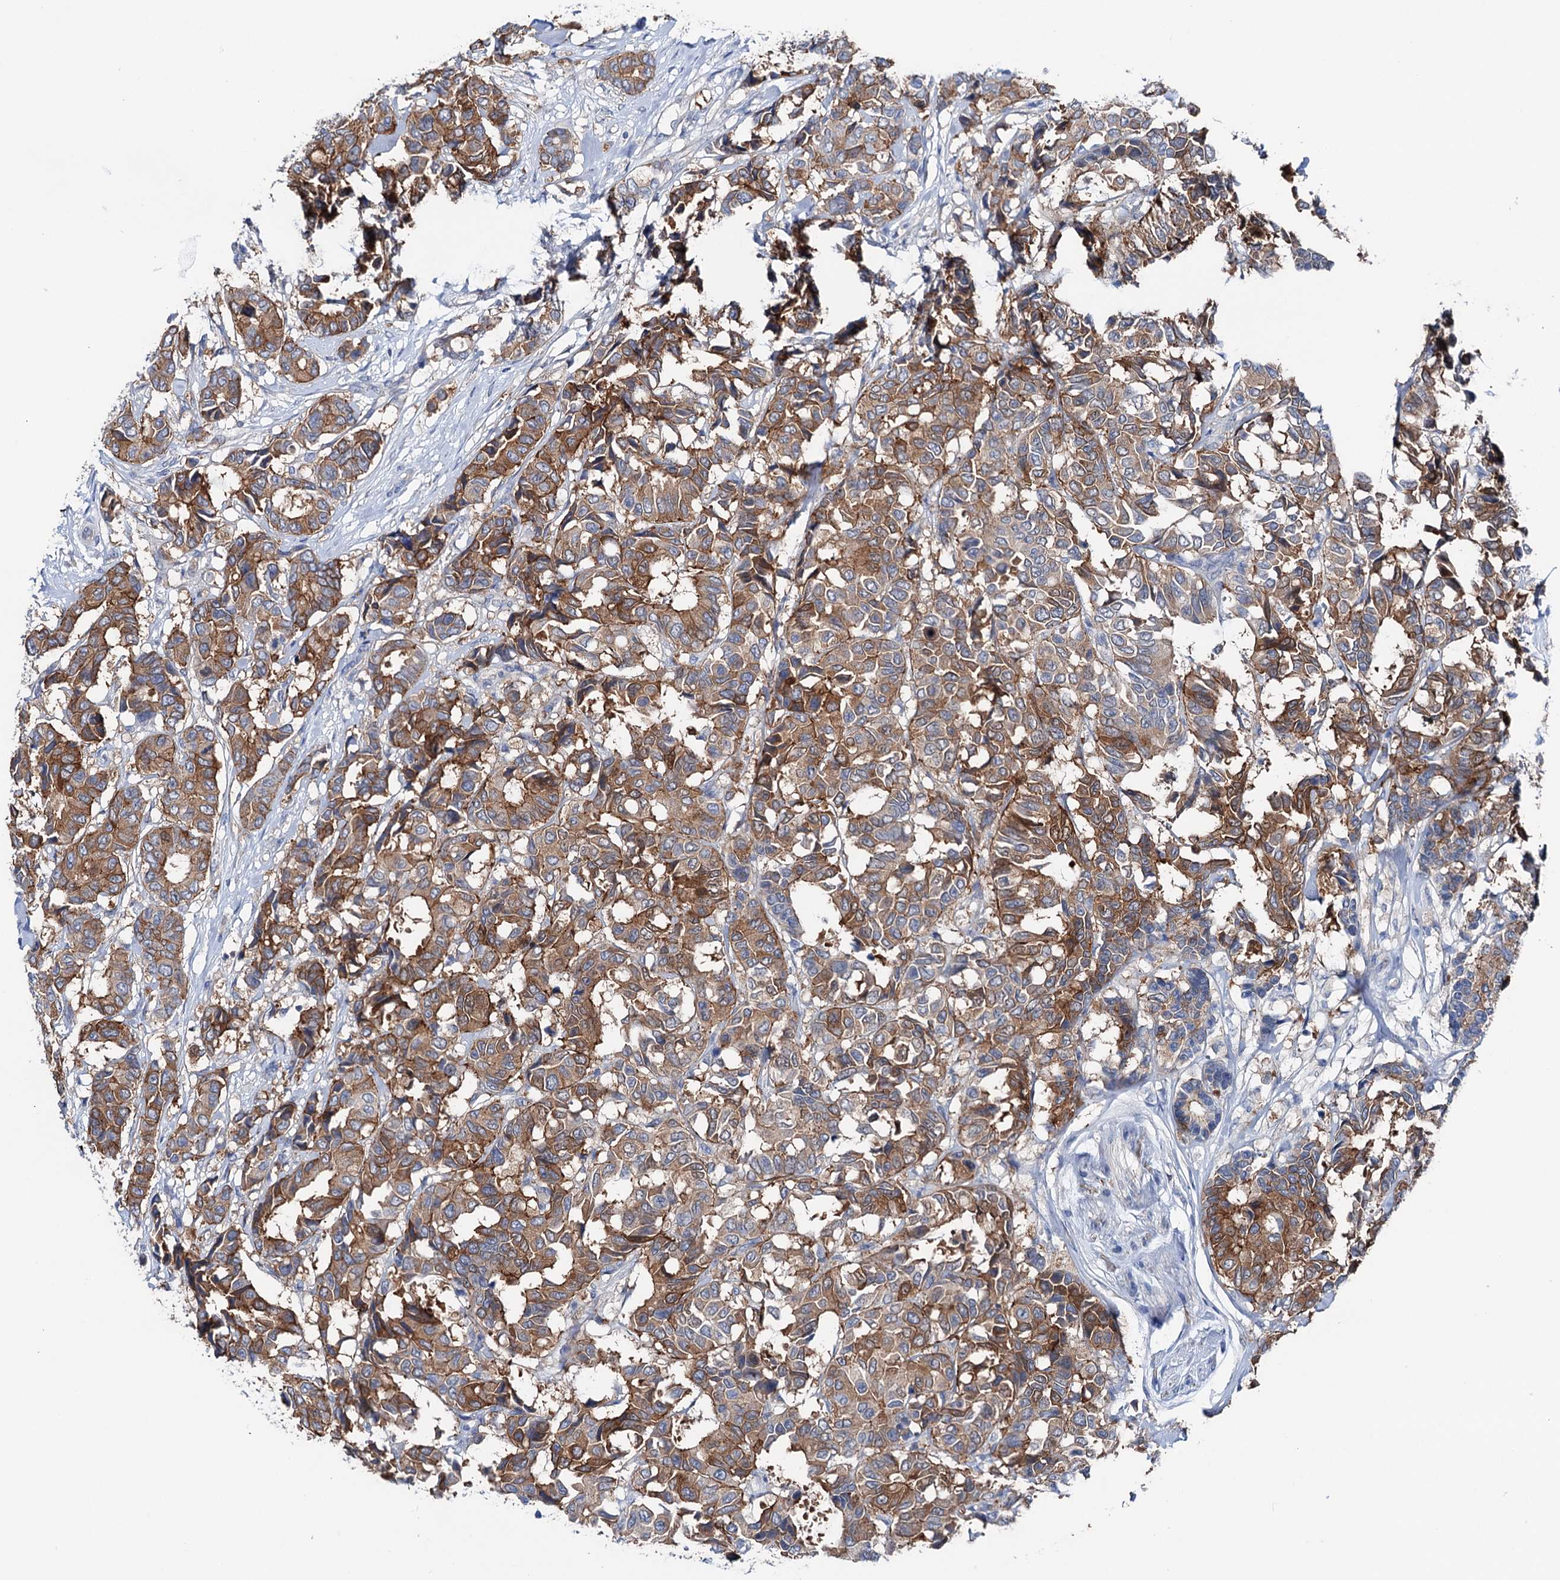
{"staining": {"intensity": "strong", "quantity": ">75%", "location": "cytoplasmic/membranous"}, "tissue": "breast cancer", "cell_type": "Tumor cells", "image_type": "cancer", "snomed": [{"axis": "morphology", "description": "Duct carcinoma"}, {"axis": "topography", "description": "Breast"}], "caption": "DAB immunohistochemical staining of human breast cancer (infiltrating ductal carcinoma) displays strong cytoplasmic/membranous protein staining in approximately >75% of tumor cells.", "gene": "SHROOM1", "patient": {"sex": "female", "age": 87}}